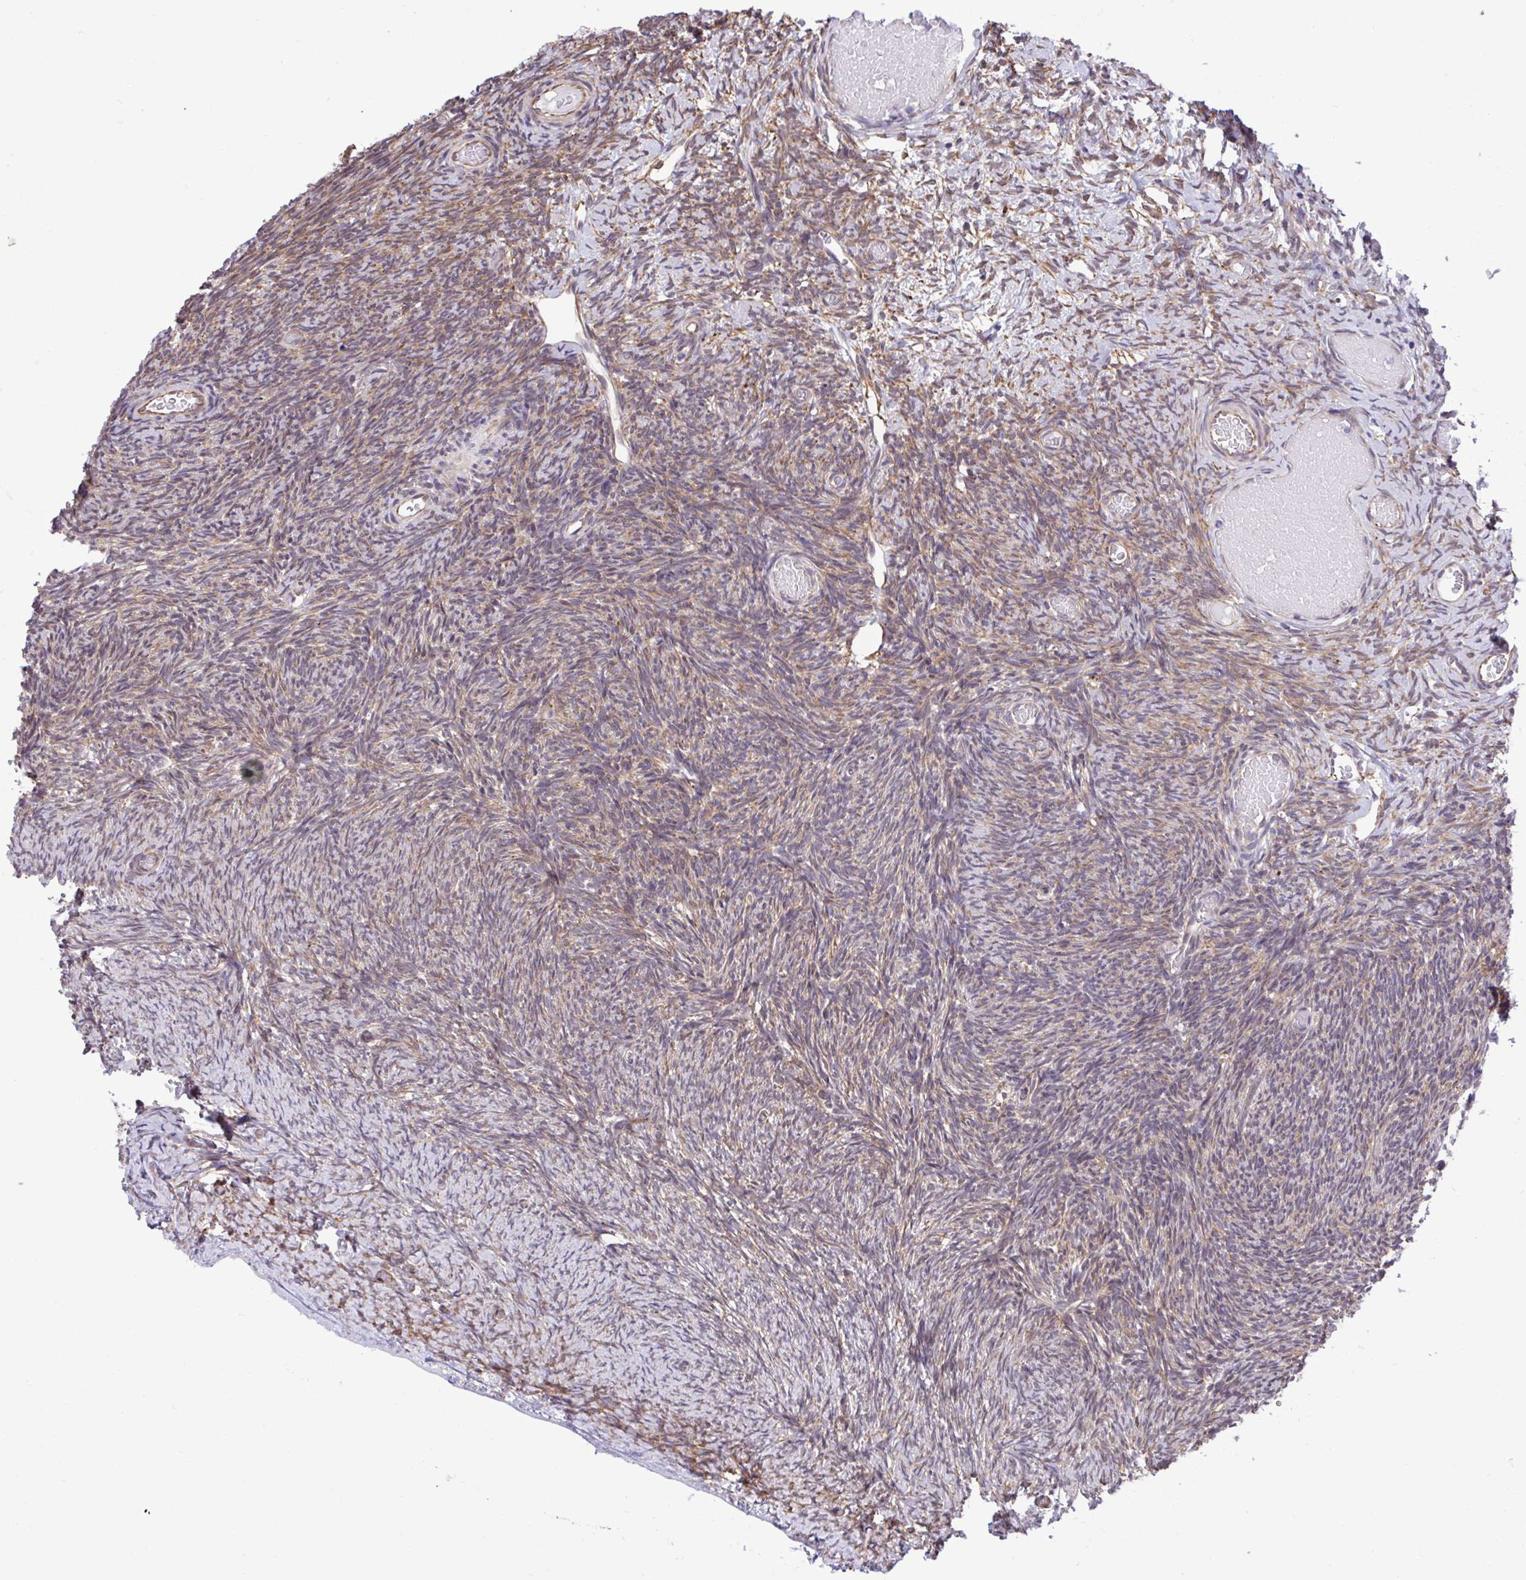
{"staining": {"intensity": "moderate", "quantity": ">75%", "location": "cytoplasmic/membranous"}, "tissue": "ovary", "cell_type": "Follicle cells", "image_type": "normal", "snomed": [{"axis": "morphology", "description": "Normal tissue, NOS"}, {"axis": "topography", "description": "Ovary"}], "caption": "IHC (DAB (3,3'-diaminobenzidine)) staining of normal human ovary shows moderate cytoplasmic/membranous protein staining in approximately >75% of follicle cells. (Brightfield microscopy of DAB IHC at high magnification).", "gene": "RPS15", "patient": {"sex": "female", "age": 39}}